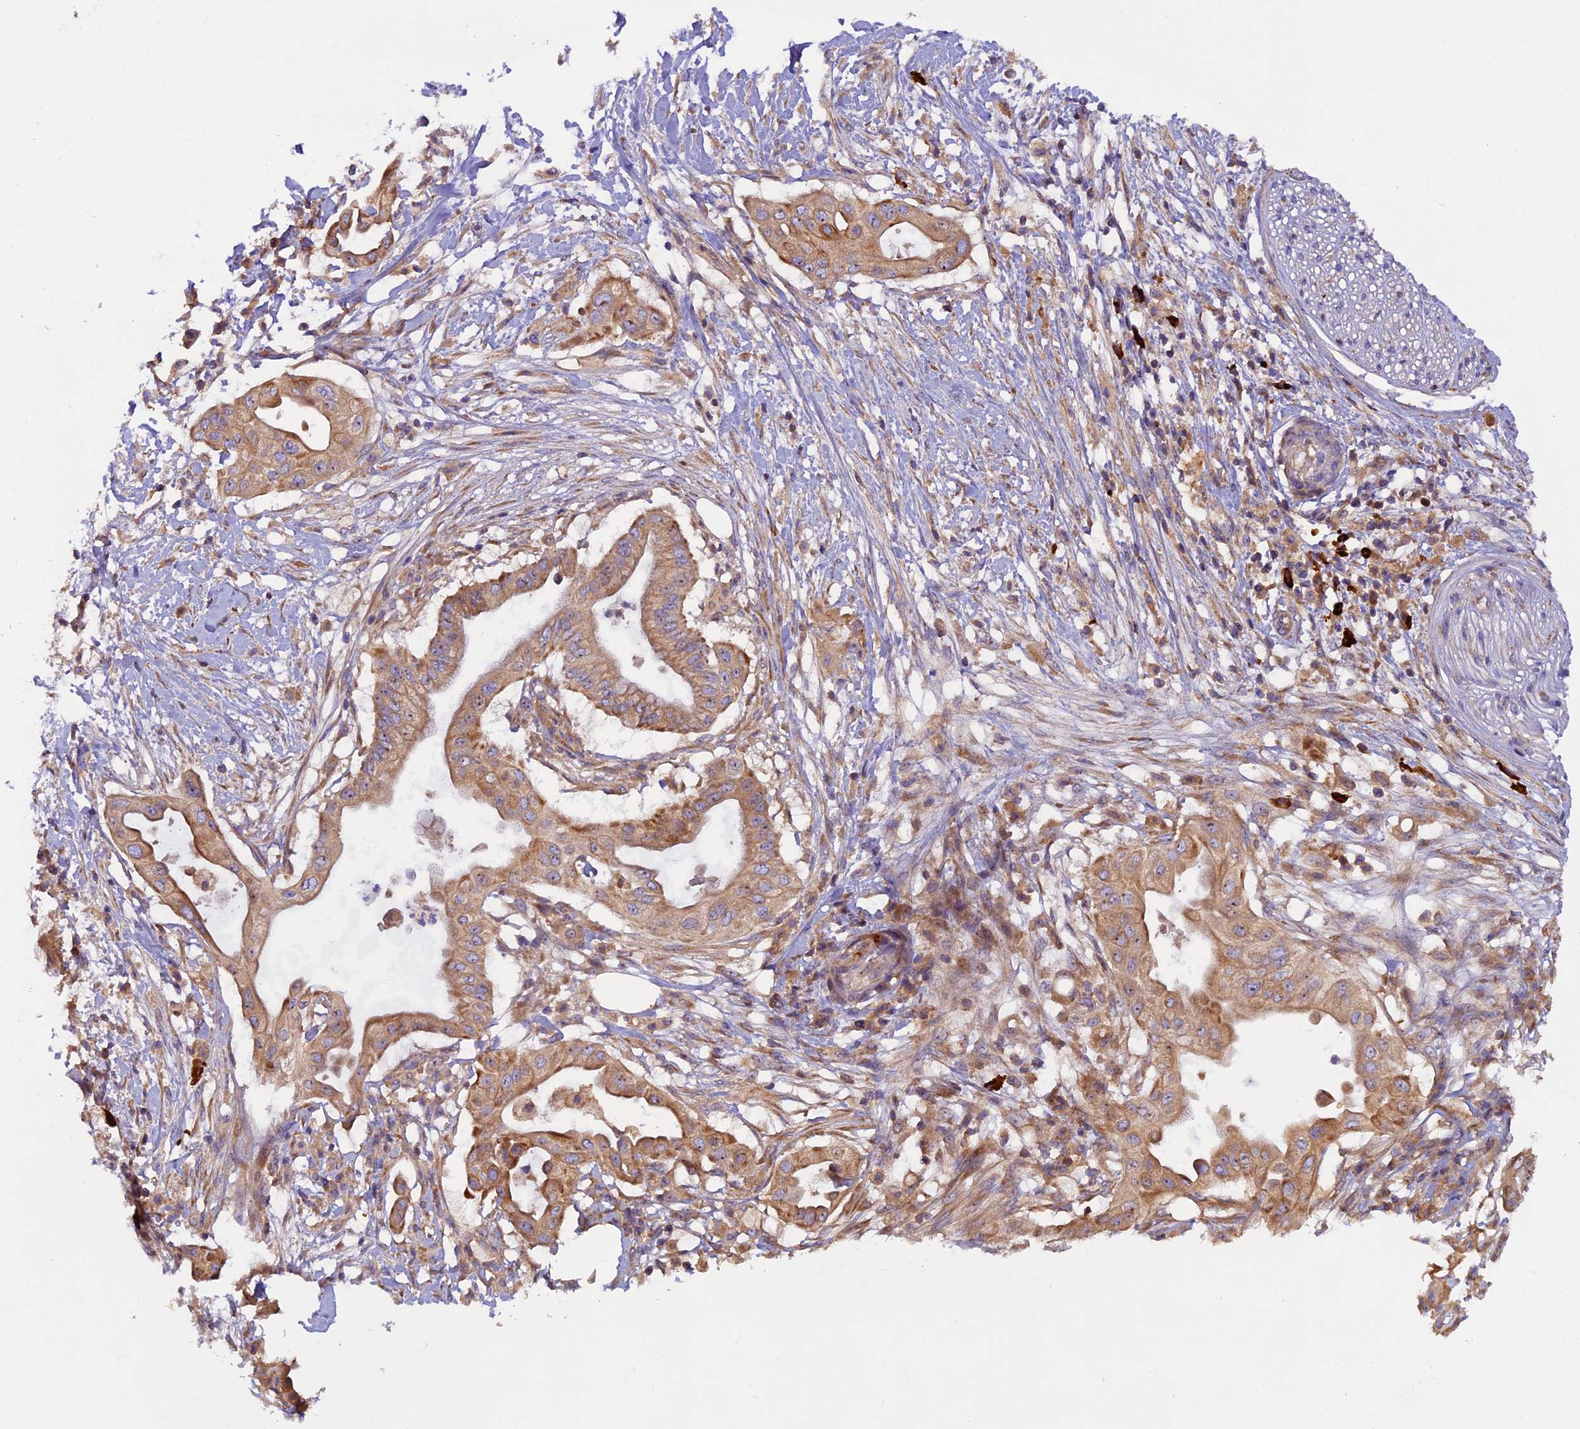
{"staining": {"intensity": "moderate", "quantity": ">75%", "location": "cytoplasmic/membranous"}, "tissue": "pancreatic cancer", "cell_type": "Tumor cells", "image_type": "cancer", "snomed": [{"axis": "morphology", "description": "Adenocarcinoma, NOS"}, {"axis": "topography", "description": "Pancreas"}], "caption": "Tumor cells demonstrate moderate cytoplasmic/membranous positivity in about >75% of cells in pancreatic cancer (adenocarcinoma).", "gene": "FRY", "patient": {"sex": "male", "age": 68}}